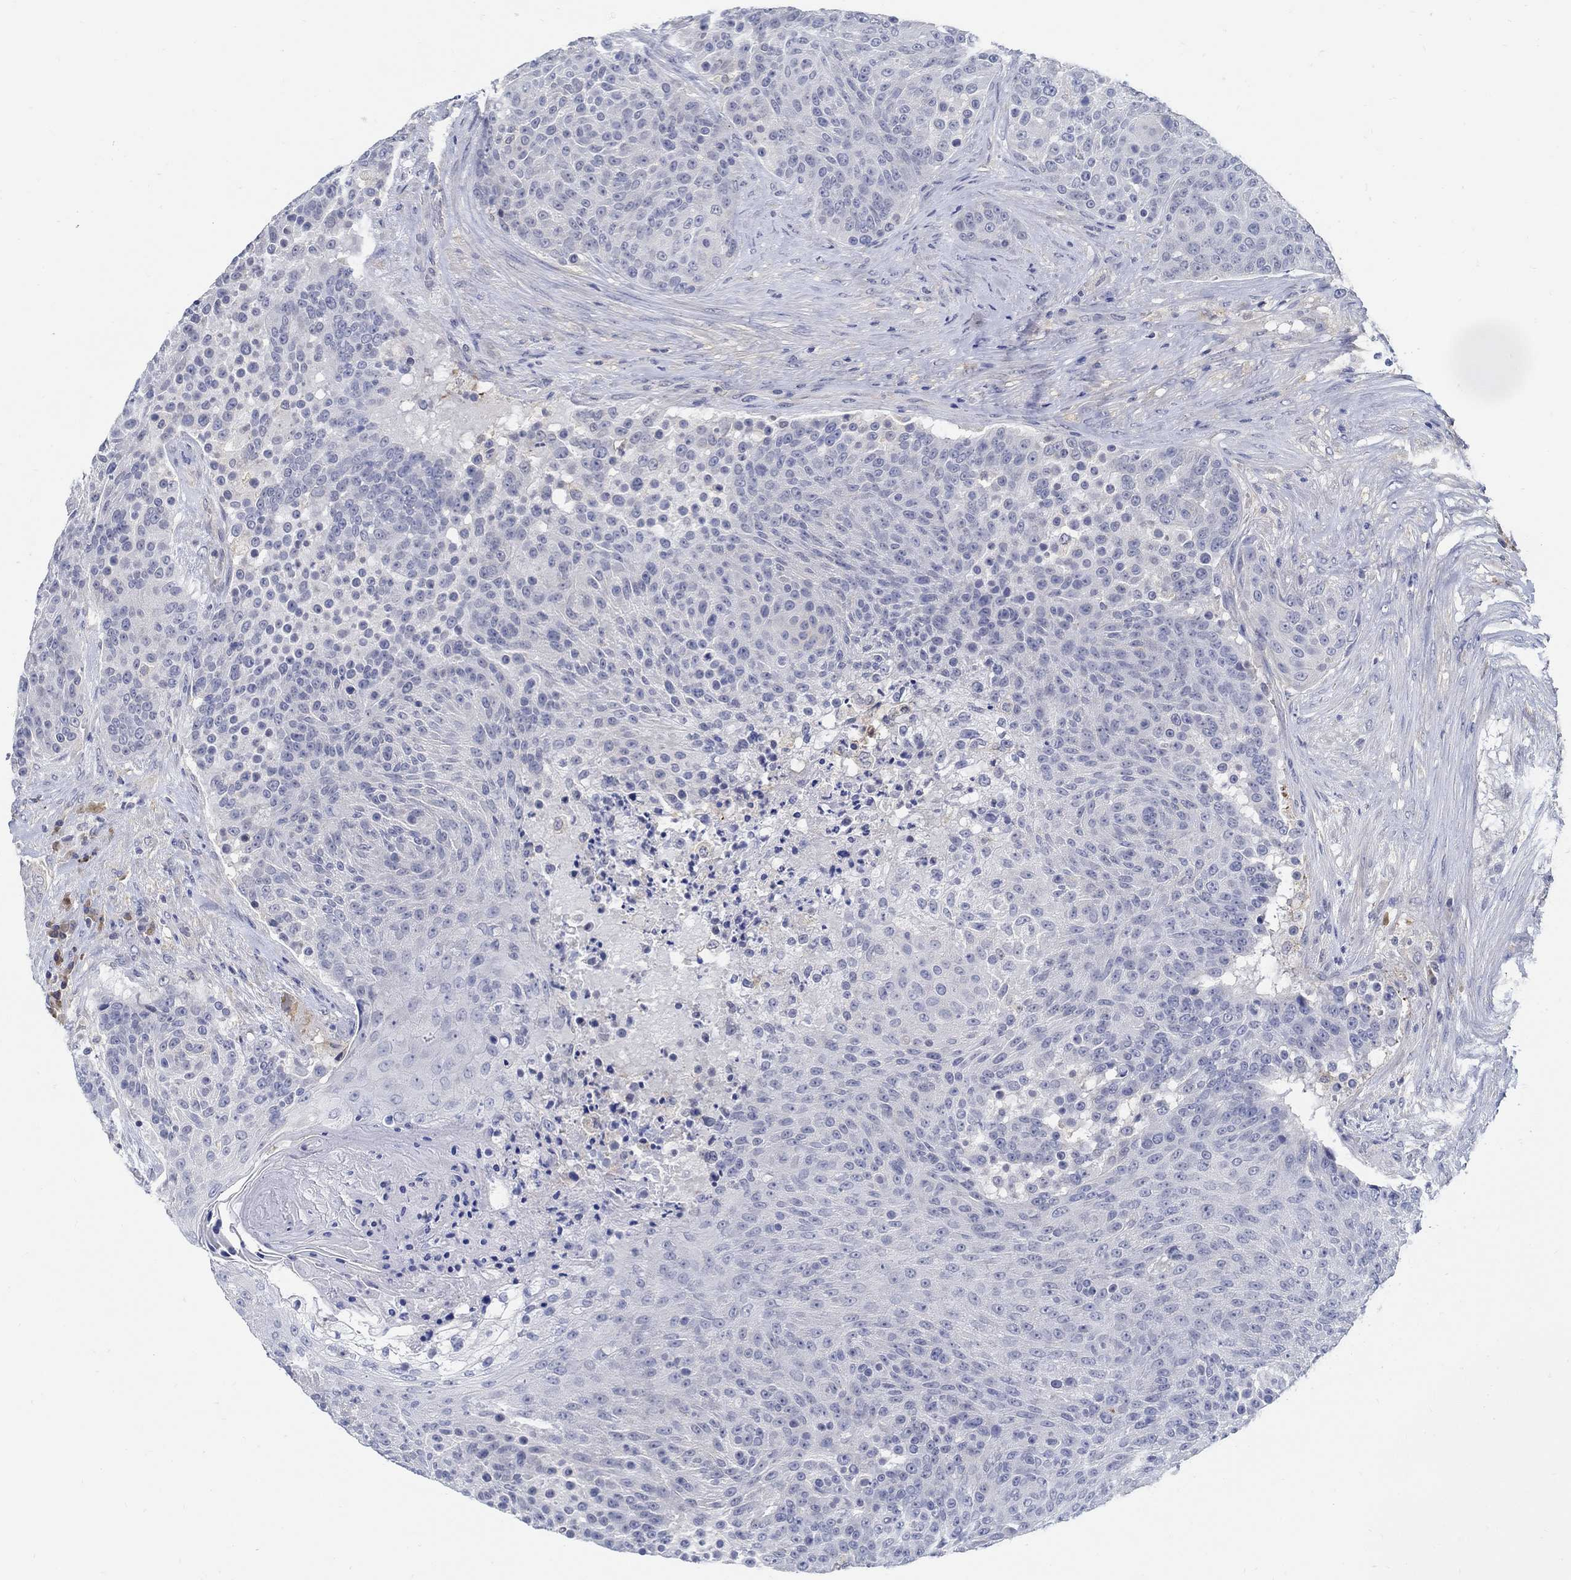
{"staining": {"intensity": "negative", "quantity": "none", "location": "none"}, "tissue": "urothelial cancer", "cell_type": "Tumor cells", "image_type": "cancer", "snomed": [{"axis": "morphology", "description": "Urothelial carcinoma, High grade"}, {"axis": "topography", "description": "Urinary bladder"}], "caption": "Micrograph shows no protein positivity in tumor cells of urothelial cancer tissue.", "gene": "PCDH11X", "patient": {"sex": "female", "age": 63}}